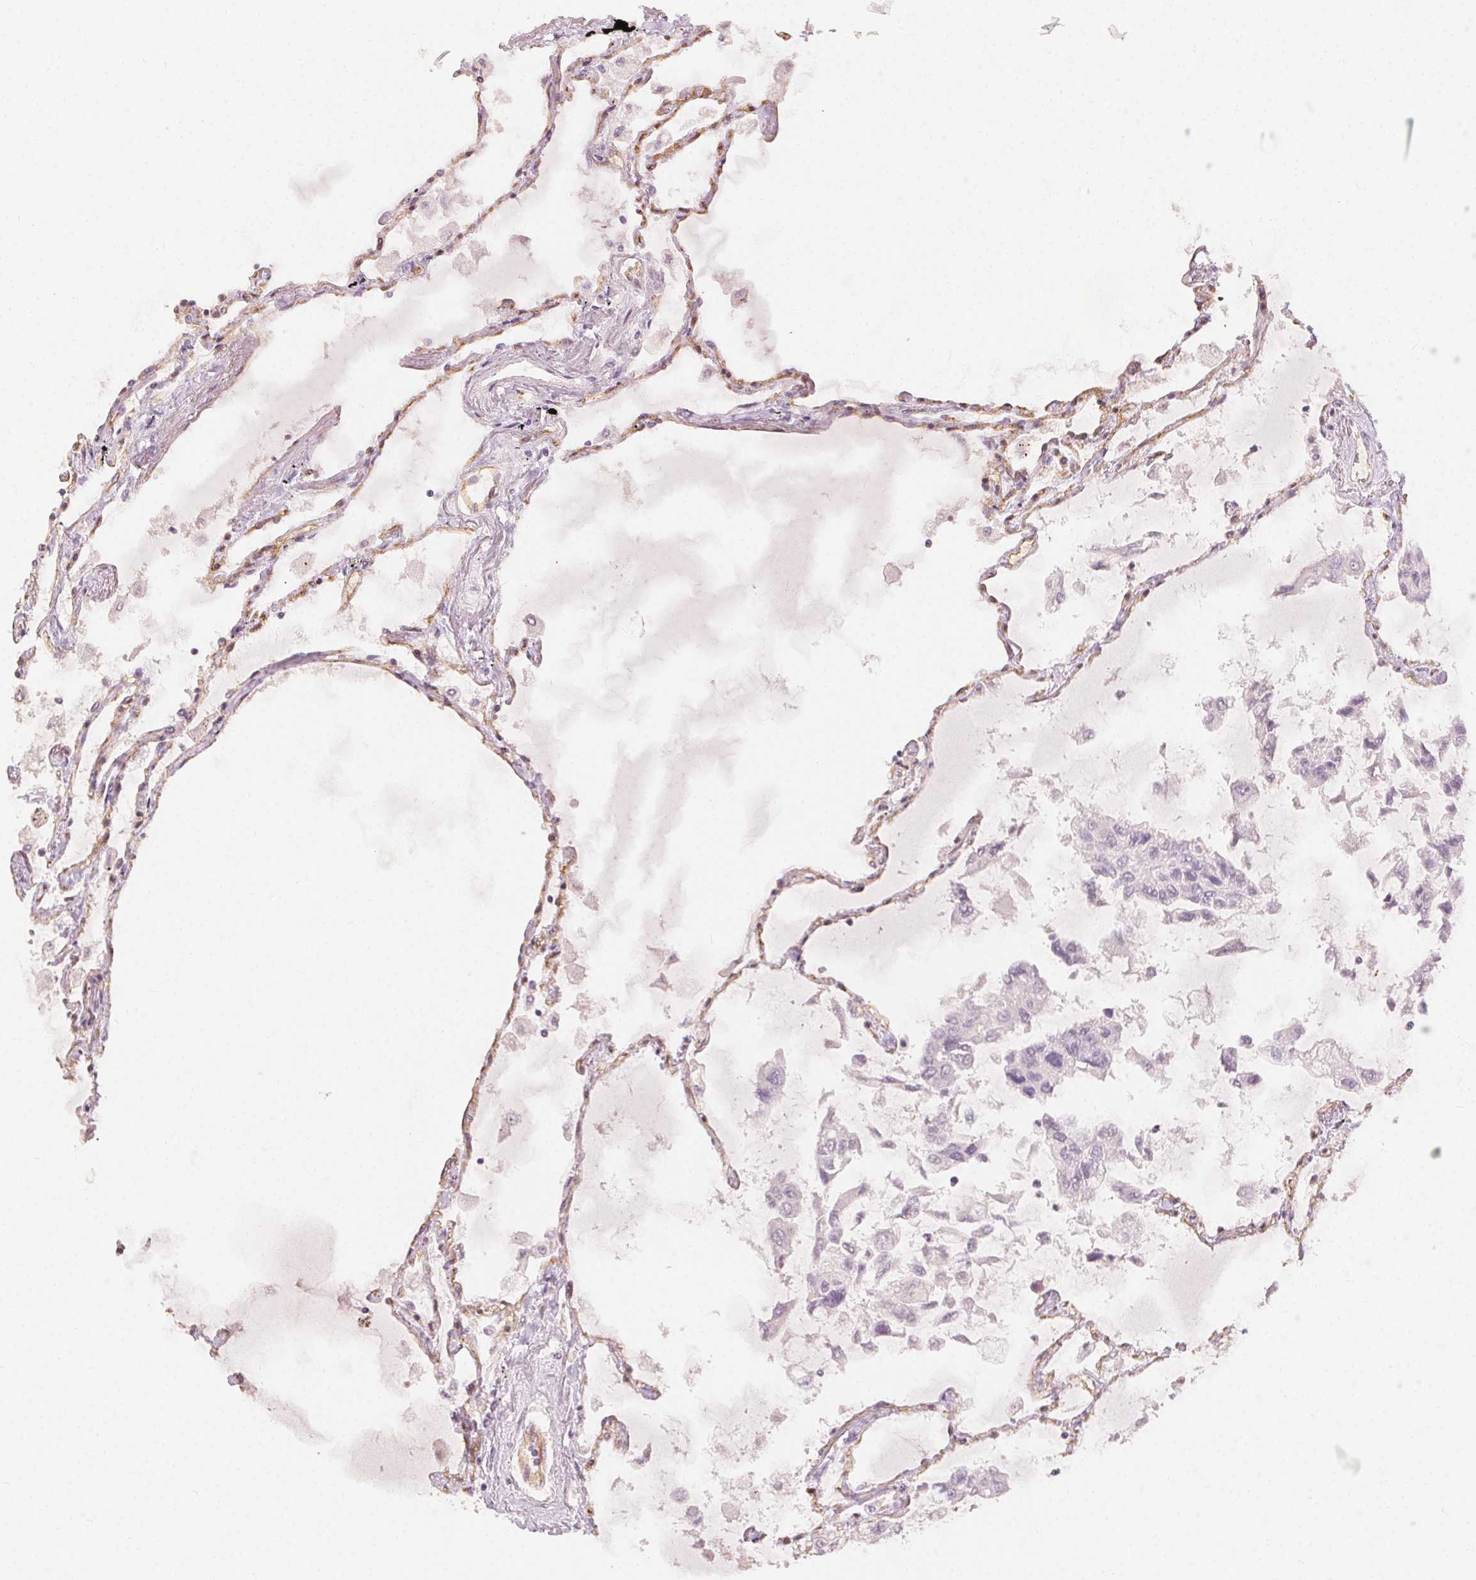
{"staining": {"intensity": "moderate", "quantity": "25%-75%", "location": "cytoplasmic/membranous"}, "tissue": "lung", "cell_type": "Alveolar cells", "image_type": "normal", "snomed": [{"axis": "morphology", "description": "Normal tissue, NOS"}, {"axis": "morphology", "description": "Adenocarcinoma, NOS"}, {"axis": "topography", "description": "Cartilage tissue"}, {"axis": "topography", "description": "Lung"}], "caption": "Protein positivity by immunohistochemistry (IHC) exhibits moderate cytoplasmic/membranous positivity in about 25%-75% of alveolar cells in normal lung.", "gene": "PODXL", "patient": {"sex": "female", "age": 67}}